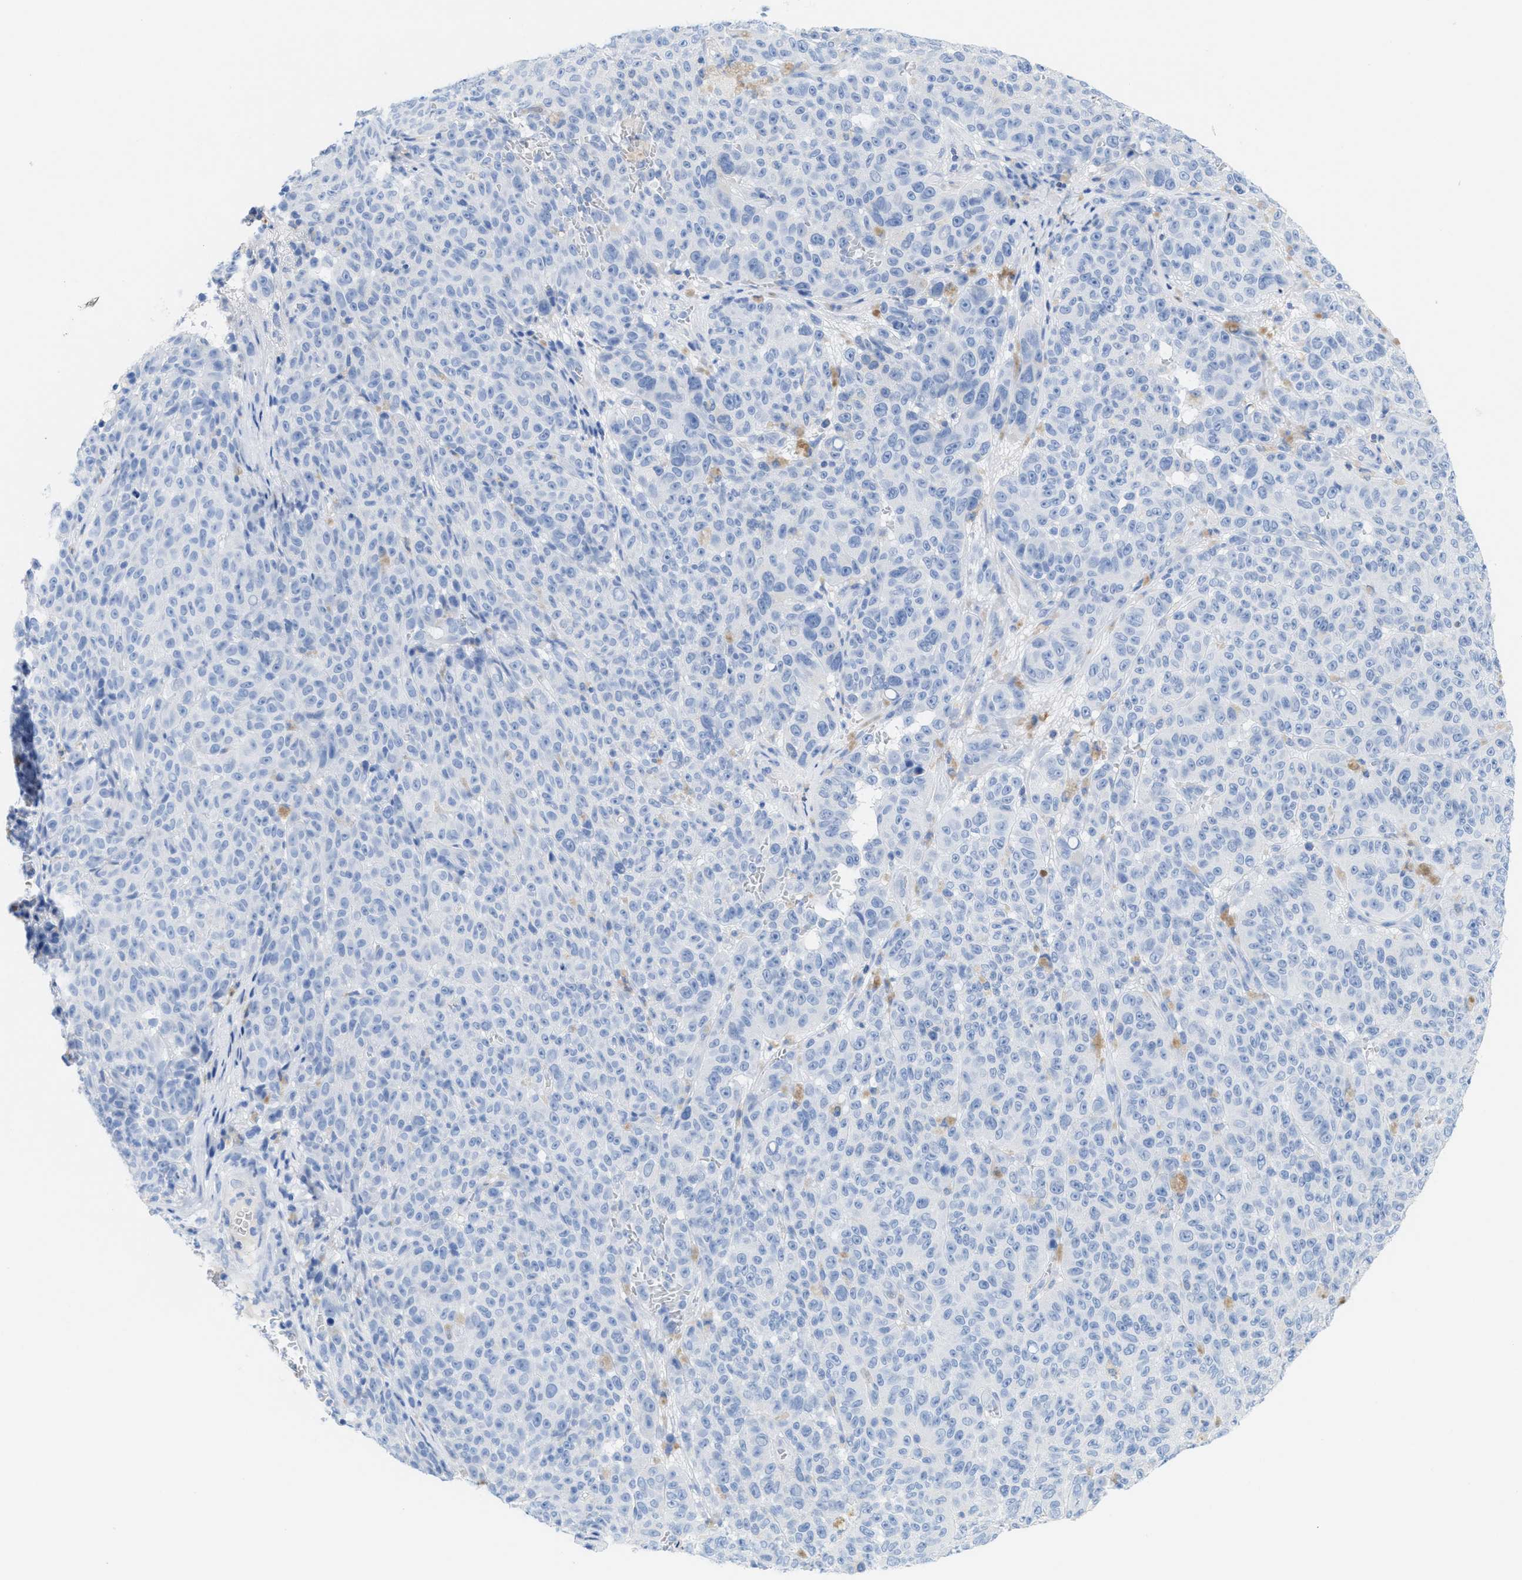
{"staining": {"intensity": "negative", "quantity": "none", "location": "none"}, "tissue": "melanoma", "cell_type": "Tumor cells", "image_type": "cancer", "snomed": [{"axis": "morphology", "description": "Malignant melanoma, NOS"}, {"axis": "topography", "description": "Skin"}], "caption": "High power microscopy micrograph of an immunohistochemistry image of melanoma, revealing no significant positivity in tumor cells.", "gene": "ANKFN1", "patient": {"sex": "female", "age": 82}}